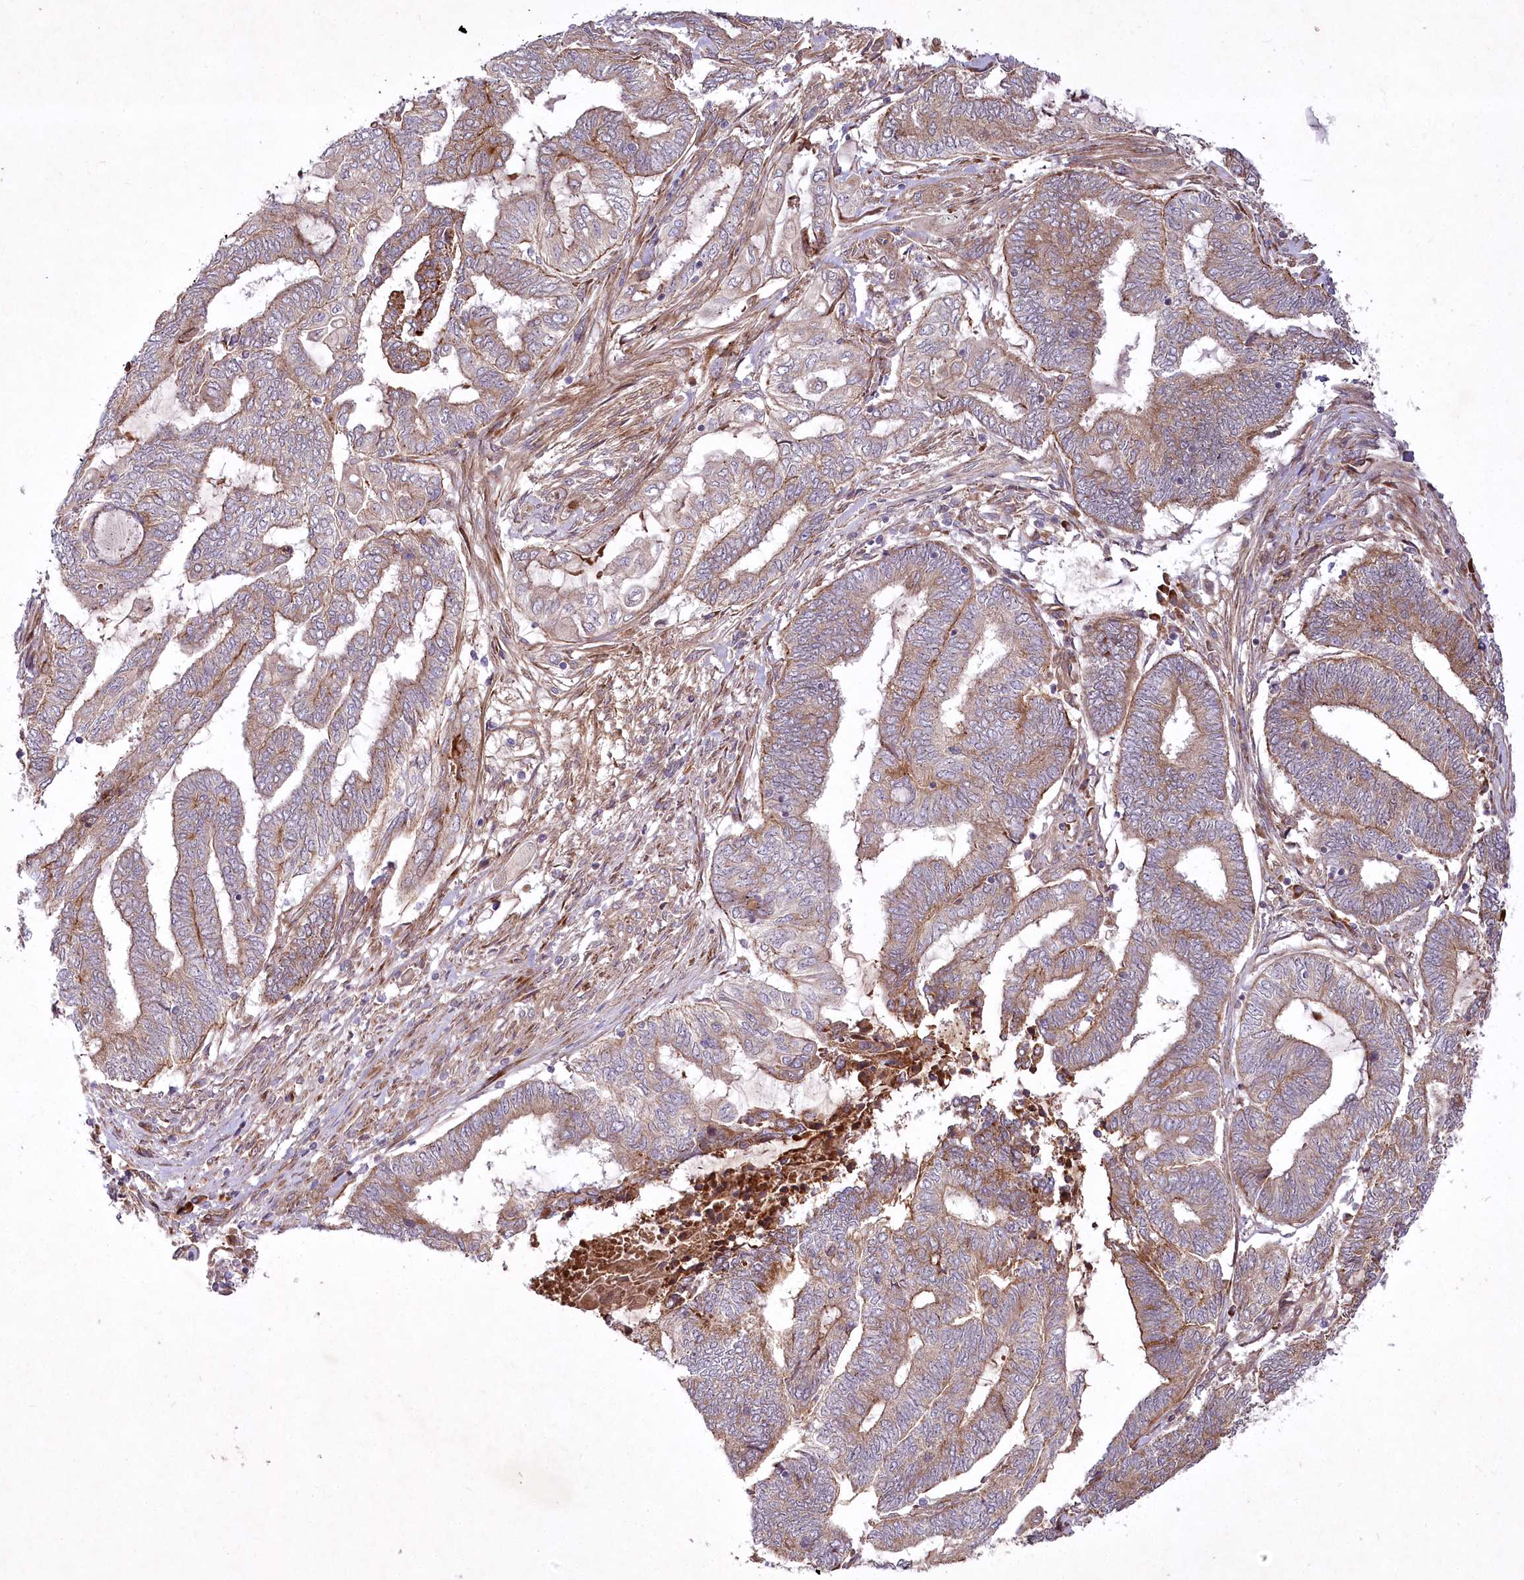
{"staining": {"intensity": "moderate", "quantity": "25%-75%", "location": "cytoplasmic/membranous"}, "tissue": "endometrial cancer", "cell_type": "Tumor cells", "image_type": "cancer", "snomed": [{"axis": "morphology", "description": "Adenocarcinoma, NOS"}, {"axis": "topography", "description": "Uterus"}, {"axis": "topography", "description": "Endometrium"}], "caption": "Adenocarcinoma (endometrial) was stained to show a protein in brown. There is medium levels of moderate cytoplasmic/membranous positivity in approximately 25%-75% of tumor cells. The staining is performed using DAB (3,3'-diaminobenzidine) brown chromogen to label protein expression. The nuclei are counter-stained blue using hematoxylin.", "gene": "PSTK", "patient": {"sex": "female", "age": 70}}